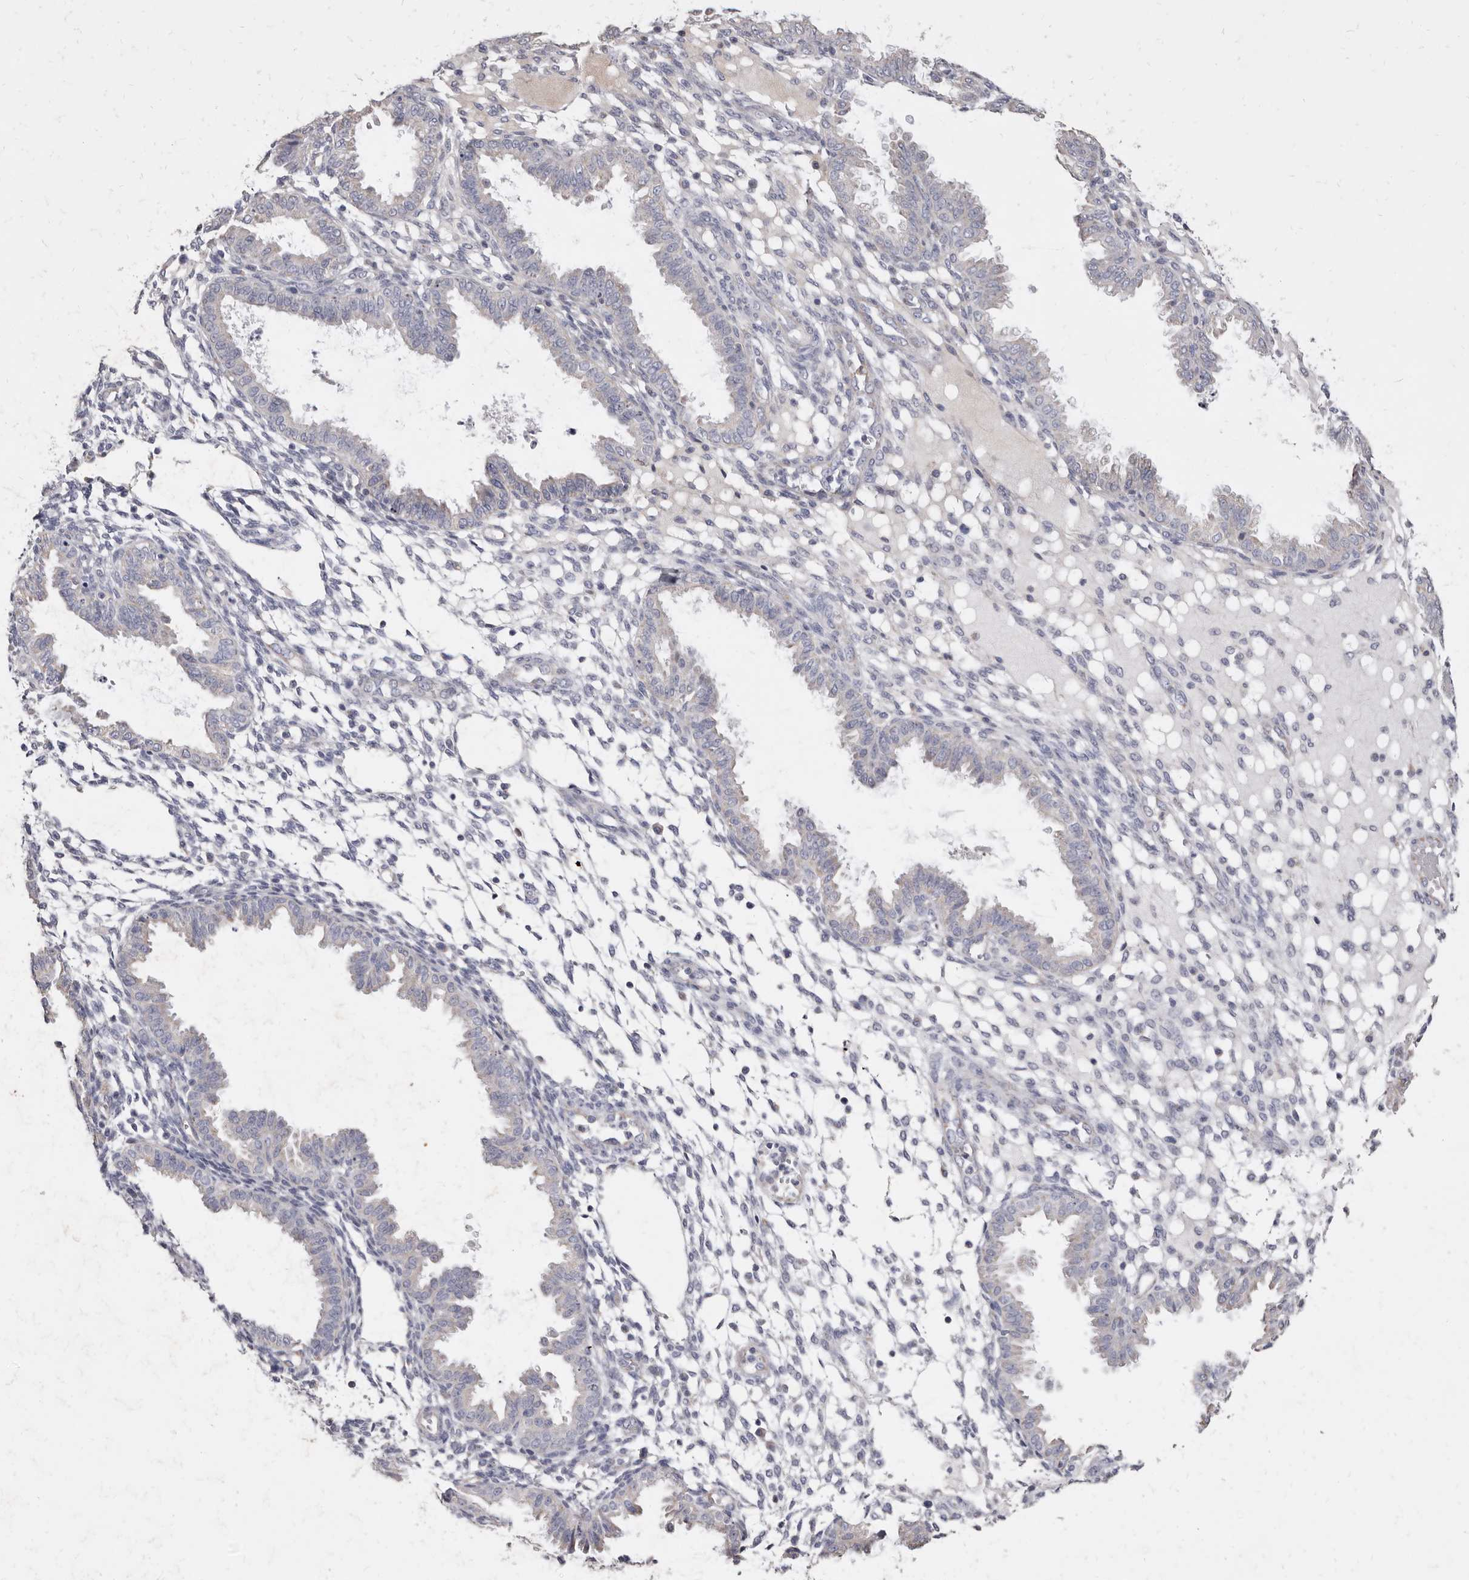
{"staining": {"intensity": "negative", "quantity": "none", "location": "none"}, "tissue": "endometrium", "cell_type": "Cells in endometrial stroma", "image_type": "normal", "snomed": [{"axis": "morphology", "description": "Normal tissue, NOS"}, {"axis": "topography", "description": "Endometrium"}], "caption": "Immunohistochemistry histopathology image of benign endometrium: endometrium stained with DAB (3,3'-diaminobenzidine) exhibits no significant protein expression in cells in endometrial stroma. (DAB (3,3'-diaminobenzidine) immunohistochemistry (IHC), high magnification).", "gene": "CYP2E1", "patient": {"sex": "female", "age": 33}}